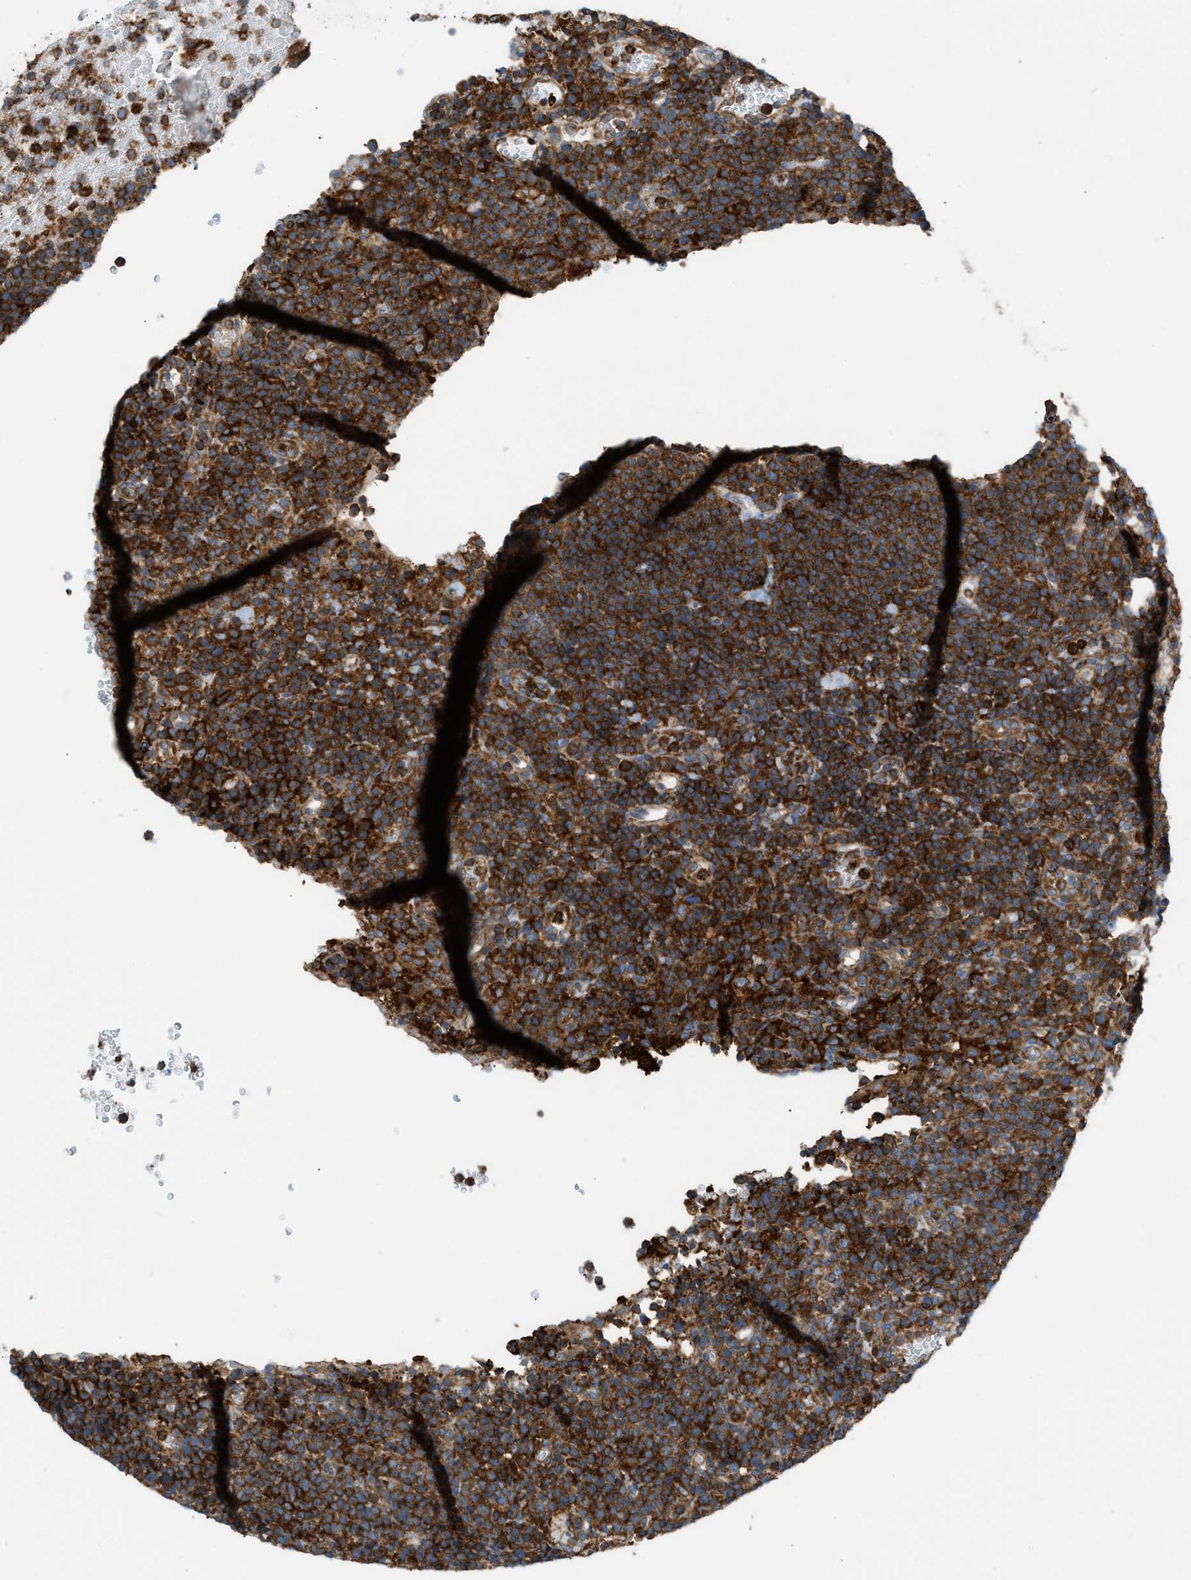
{"staining": {"intensity": "strong", "quantity": ">75%", "location": "cytoplasmic/membranous"}, "tissue": "lymphoma", "cell_type": "Tumor cells", "image_type": "cancer", "snomed": [{"axis": "morphology", "description": "Malignant lymphoma, non-Hodgkin's type, High grade"}, {"axis": "topography", "description": "Lymph node"}], "caption": "Lymphoma stained with a protein marker displays strong staining in tumor cells.", "gene": "GPAT4", "patient": {"sex": "male", "age": 61}}